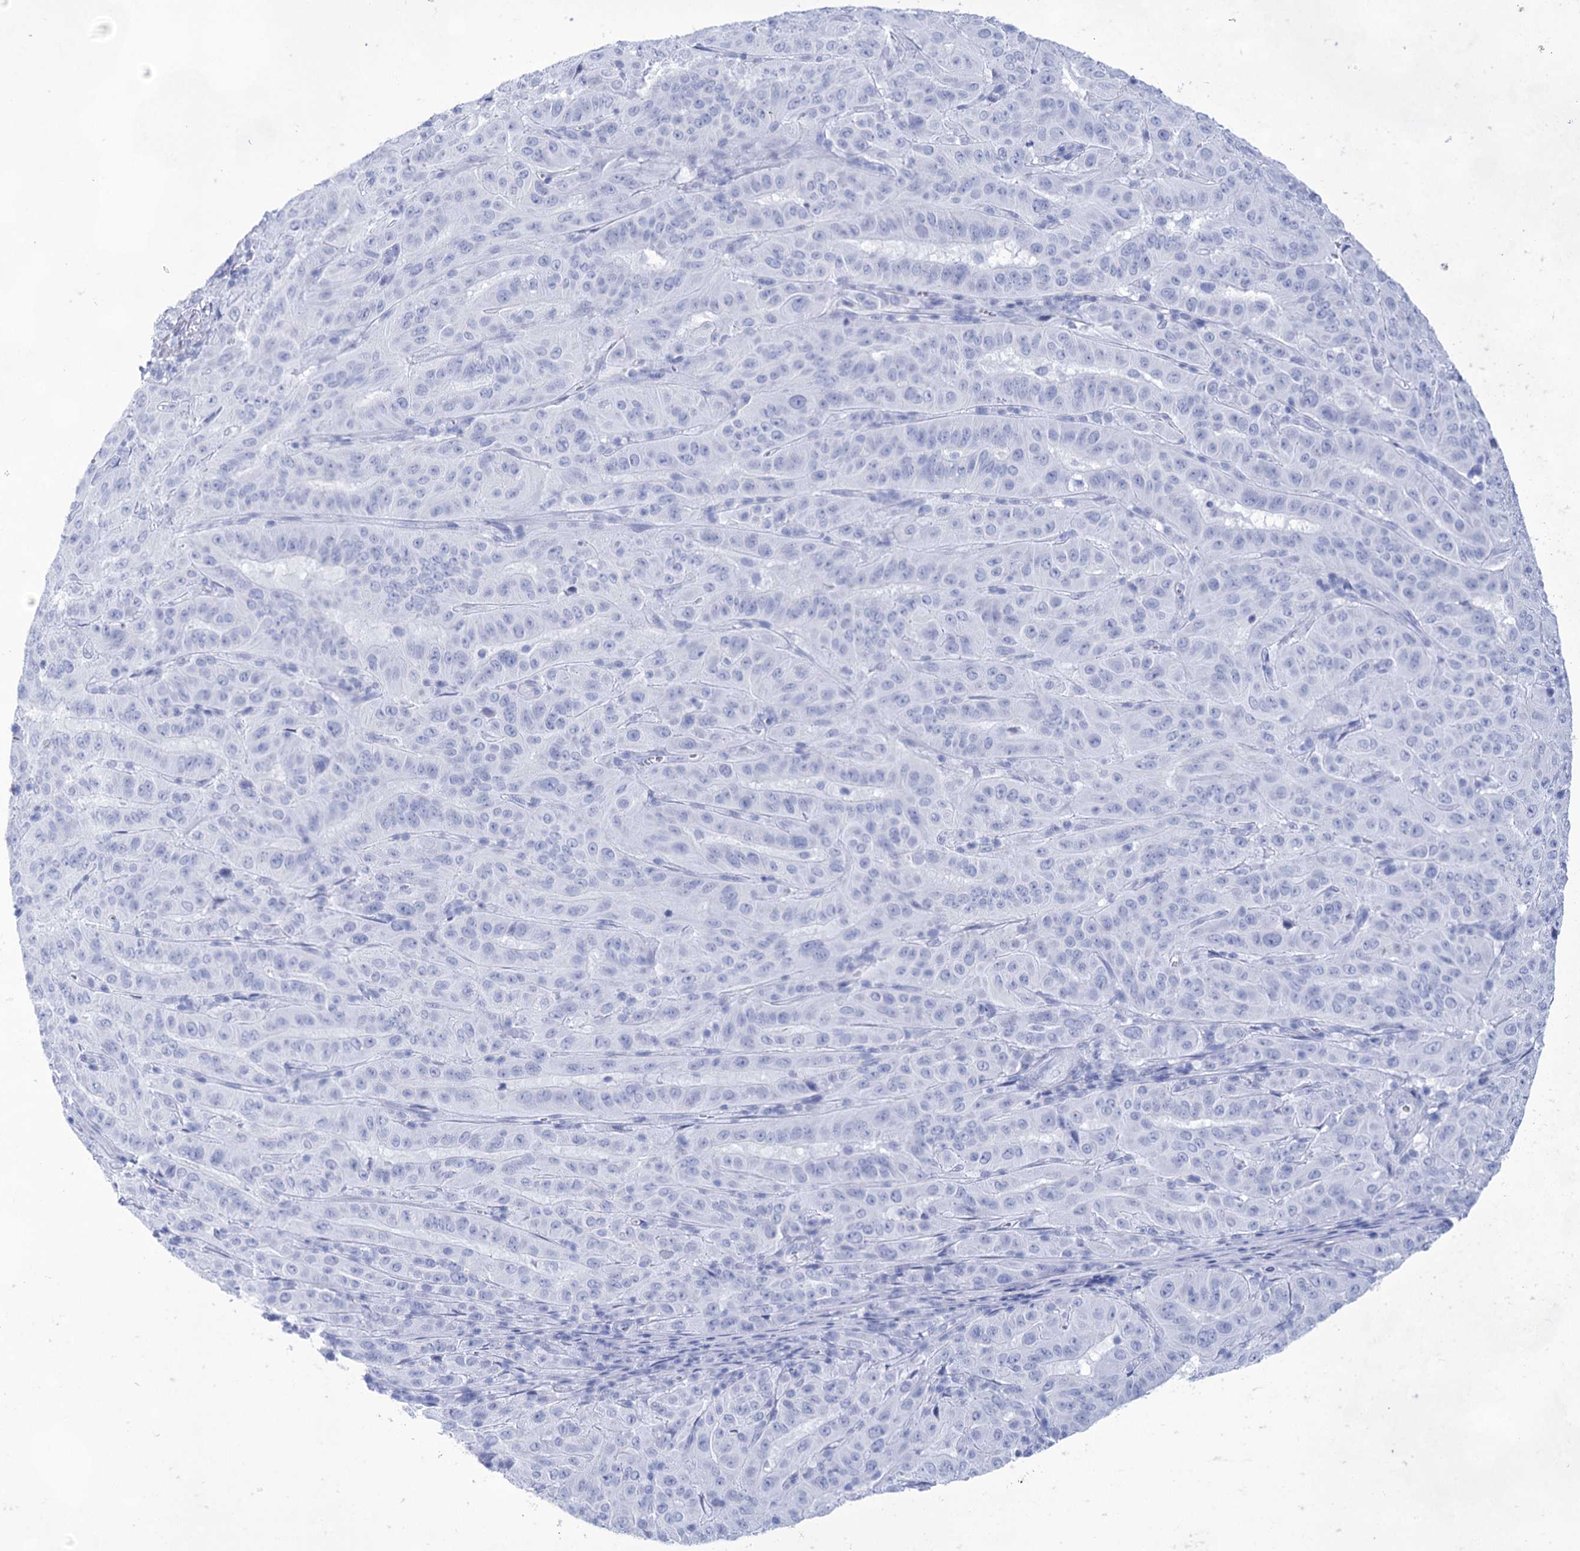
{"staining": {"intensity": "negative", "quantity": "none", "location": "none"}, "tissue": "pancreatic cancer", "cell_type": "Tumor cells", "image_type": "cancer", "snomed": [{"axis": "morphology", "description": "Adenocarcinoma, NOS"}, {"axis": "topography", "description": "Pancreas"}], "caption": "The photomicrograph displays no staining of tumor cells in pancreatic adenocarcinoma. (IHC, brightfield microscopy, high magnification).", "gene": "LALBA", "patient": {"sex": "male", "age": 63}}